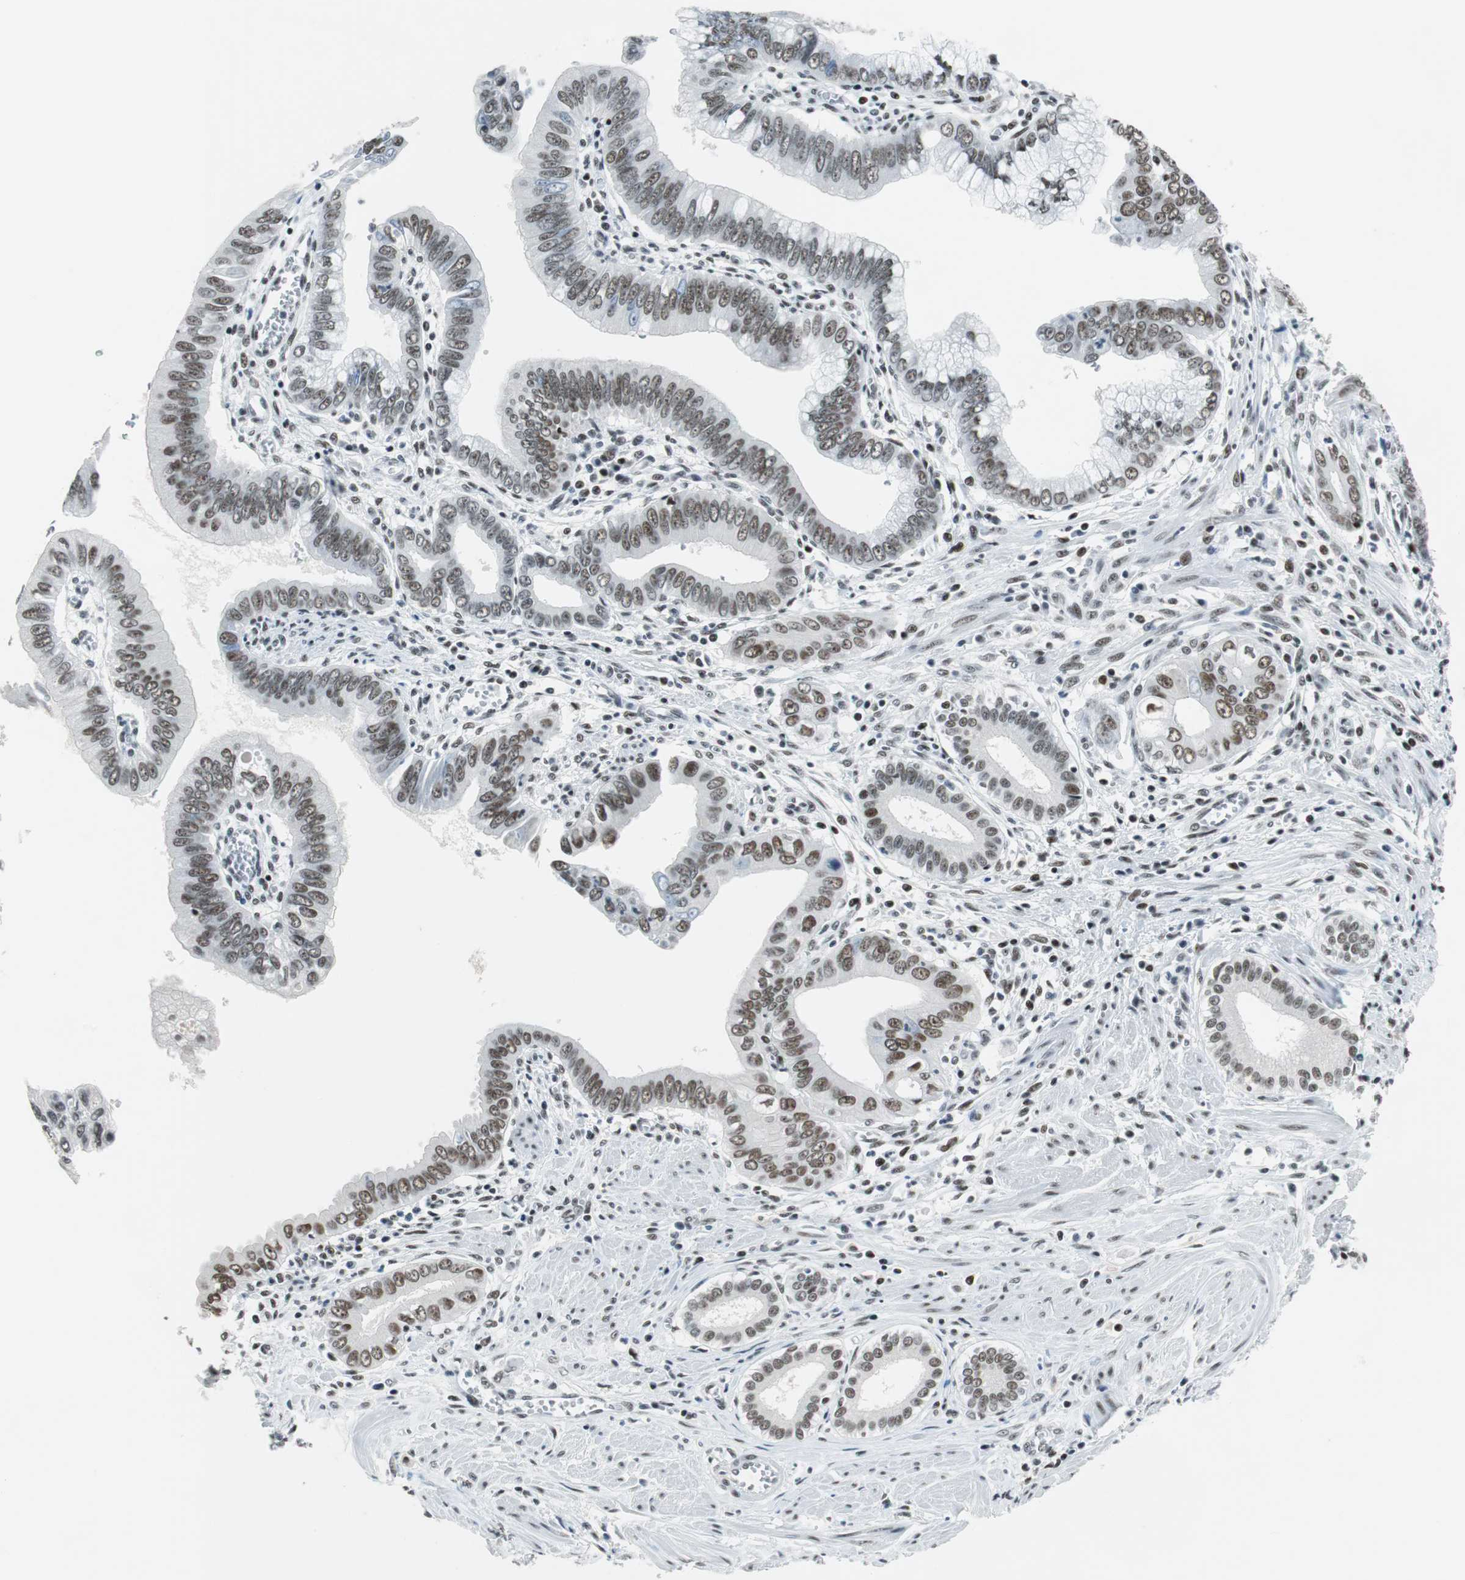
{"staining": {"intensity": "weak", "quantity": ">75%", "location": "nuclear"}, "tissue": "pancreatic cancer", "cell_type": "Tumor cells", "image_type": "cancer", "snomed": [{"axis": "morphology", "description": "Normal tissue, NOS"}, {"axis": "topography", "description": "Lymph node"}], "caption": "Brown immunohistochemical staining in pancreatic cancer exhibits weak nuclear expression in approximately >75% of tumor cells.", "gene": "HDAC3", "patient": {"sex": "male", "age": 50}}